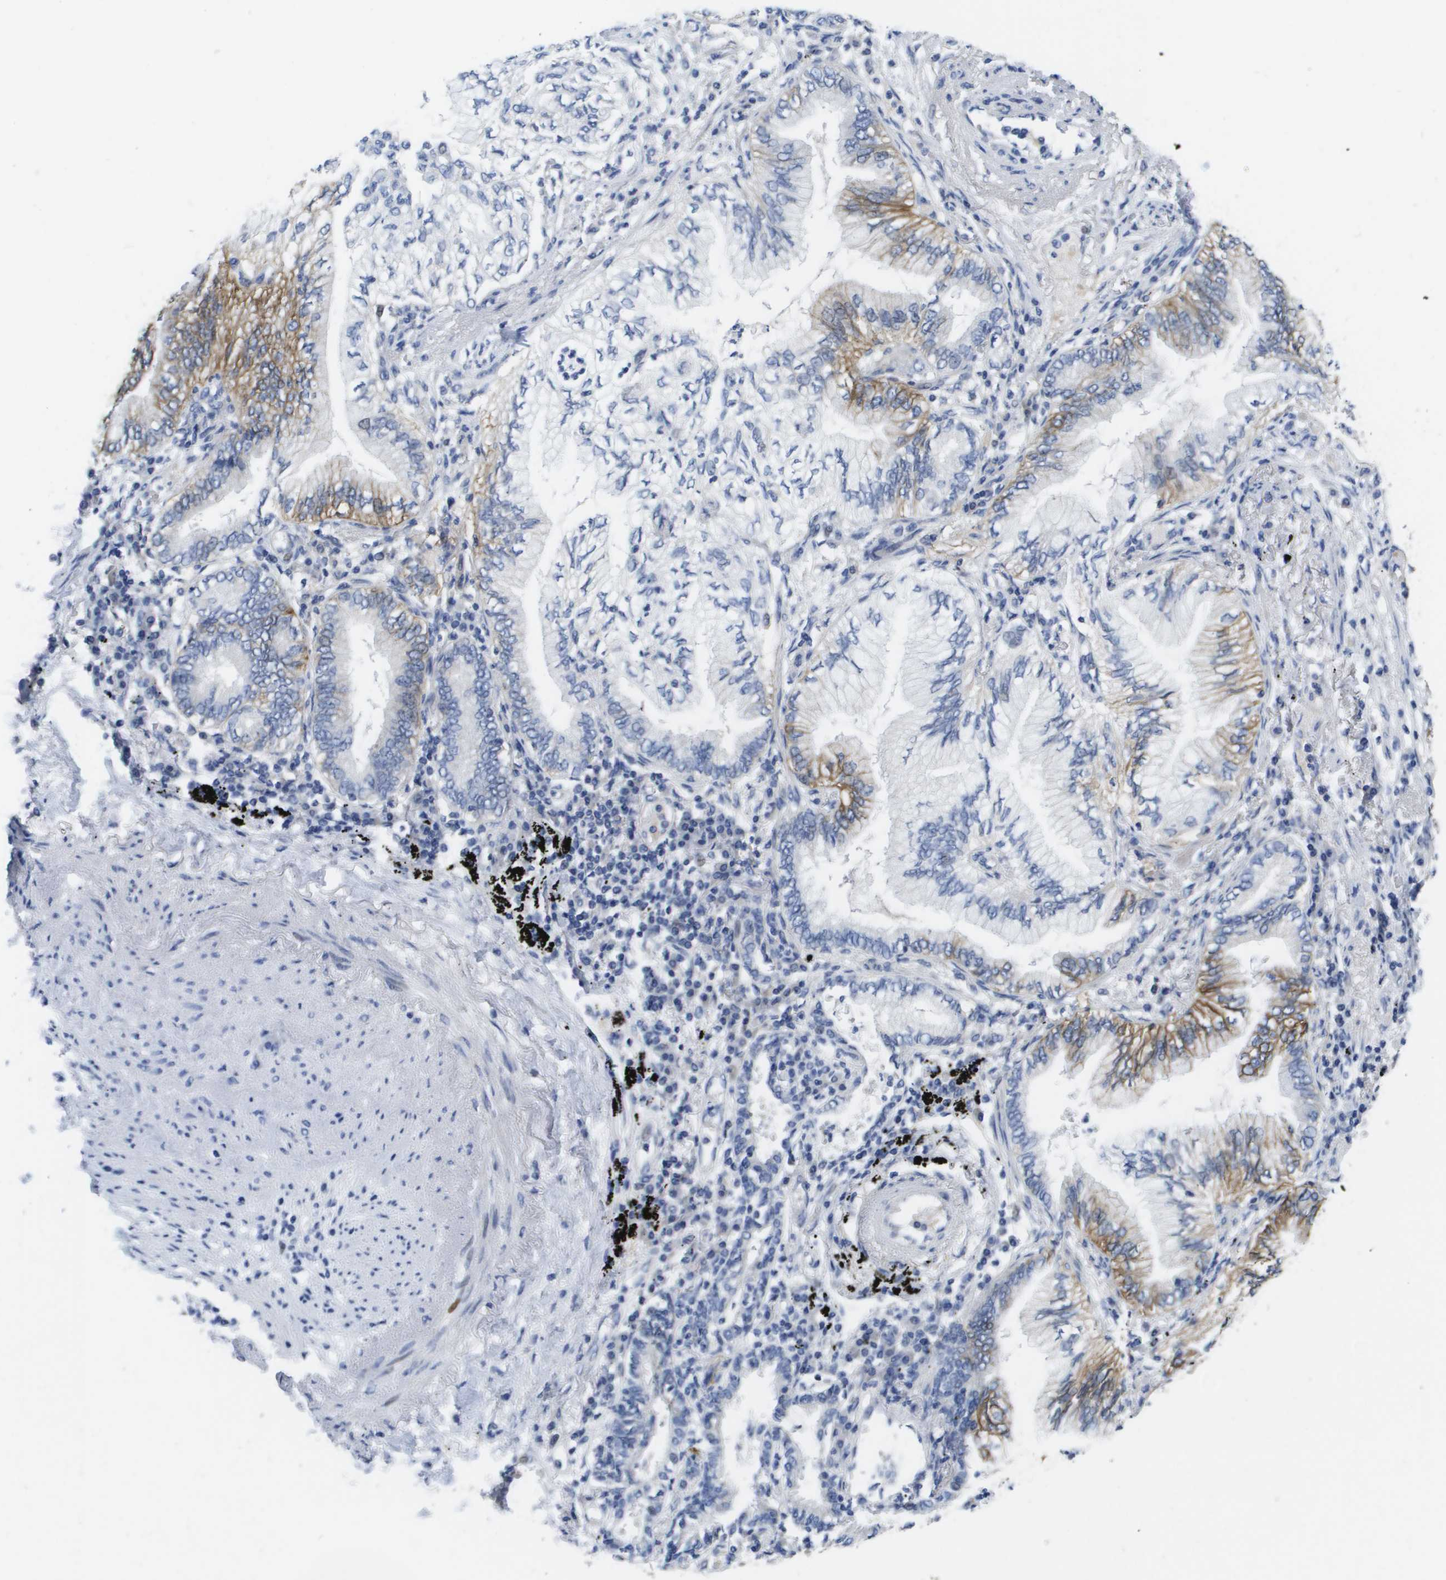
{"staining": {"intensity": "moderate", "quantity": "25%-75%", "location": "cytoplasmic/membranous"}, "tissue": "lung cancer", "cell_type": "Tumor cells", "image_type": "cancer", "snomed": [{"axis": "morphology", "description": "Normal tissue, NOS"}, {"axis": "morphology", "description": "Adenocarcinoma, NOS"}, {"axis": "topography", "description": "Bronchus"}, {"axis": "topography", "description": "Lung"}], "caption": "Protein staining displays moderate cytoplasmic/membranous expression in approximately 25%-75% of tumor cells in lung adenocarcinoma.", "gene": "CA9", "patient": {"sex": "female", "age": 70}}